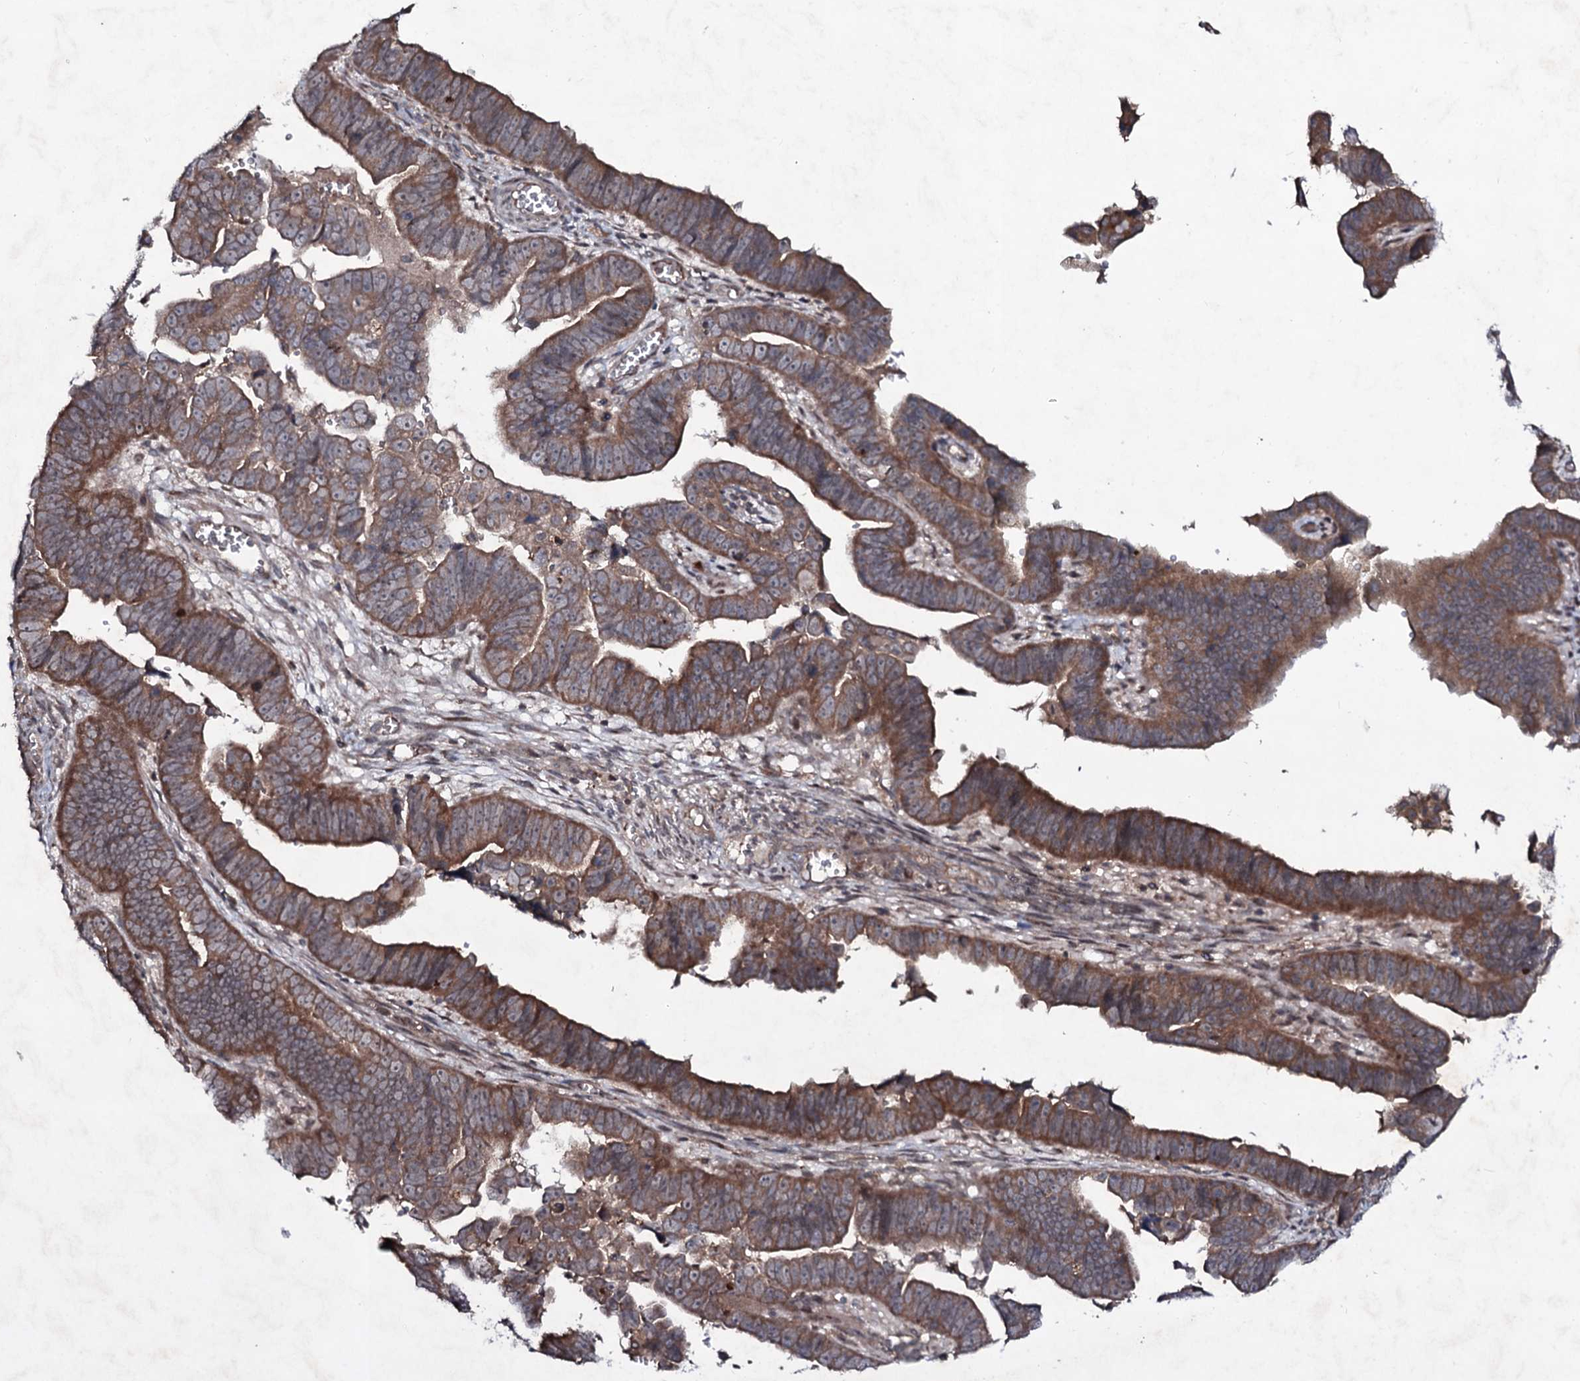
{"staining": {"intensity": "moderate", "quantity": ">75%", "location": "cytoplasmic/membranous"}, "tissue": "endometrial cancer", "cell_type": "Tumor cells", "image_type": "cancer", "snomed": [{"axis": "morphology", "description": "Adenocarcinoma, NOS"}, {"axis": "topography", "description": "Endometrium"}], "caption": "High-magnification brightfield microscopy of endometrial cancer (adenocarcinoma) stained with DAB (3,3'-diaminobenzidine) (brown) and counterstained with hematoxylin (blue). tumor cells exhibit moderate cytoplasmic/membranous positivity is appreciated in approximately>75% of cells.", "gene": "SNAP23", "patient": {"sex": "female", "age": 75}}